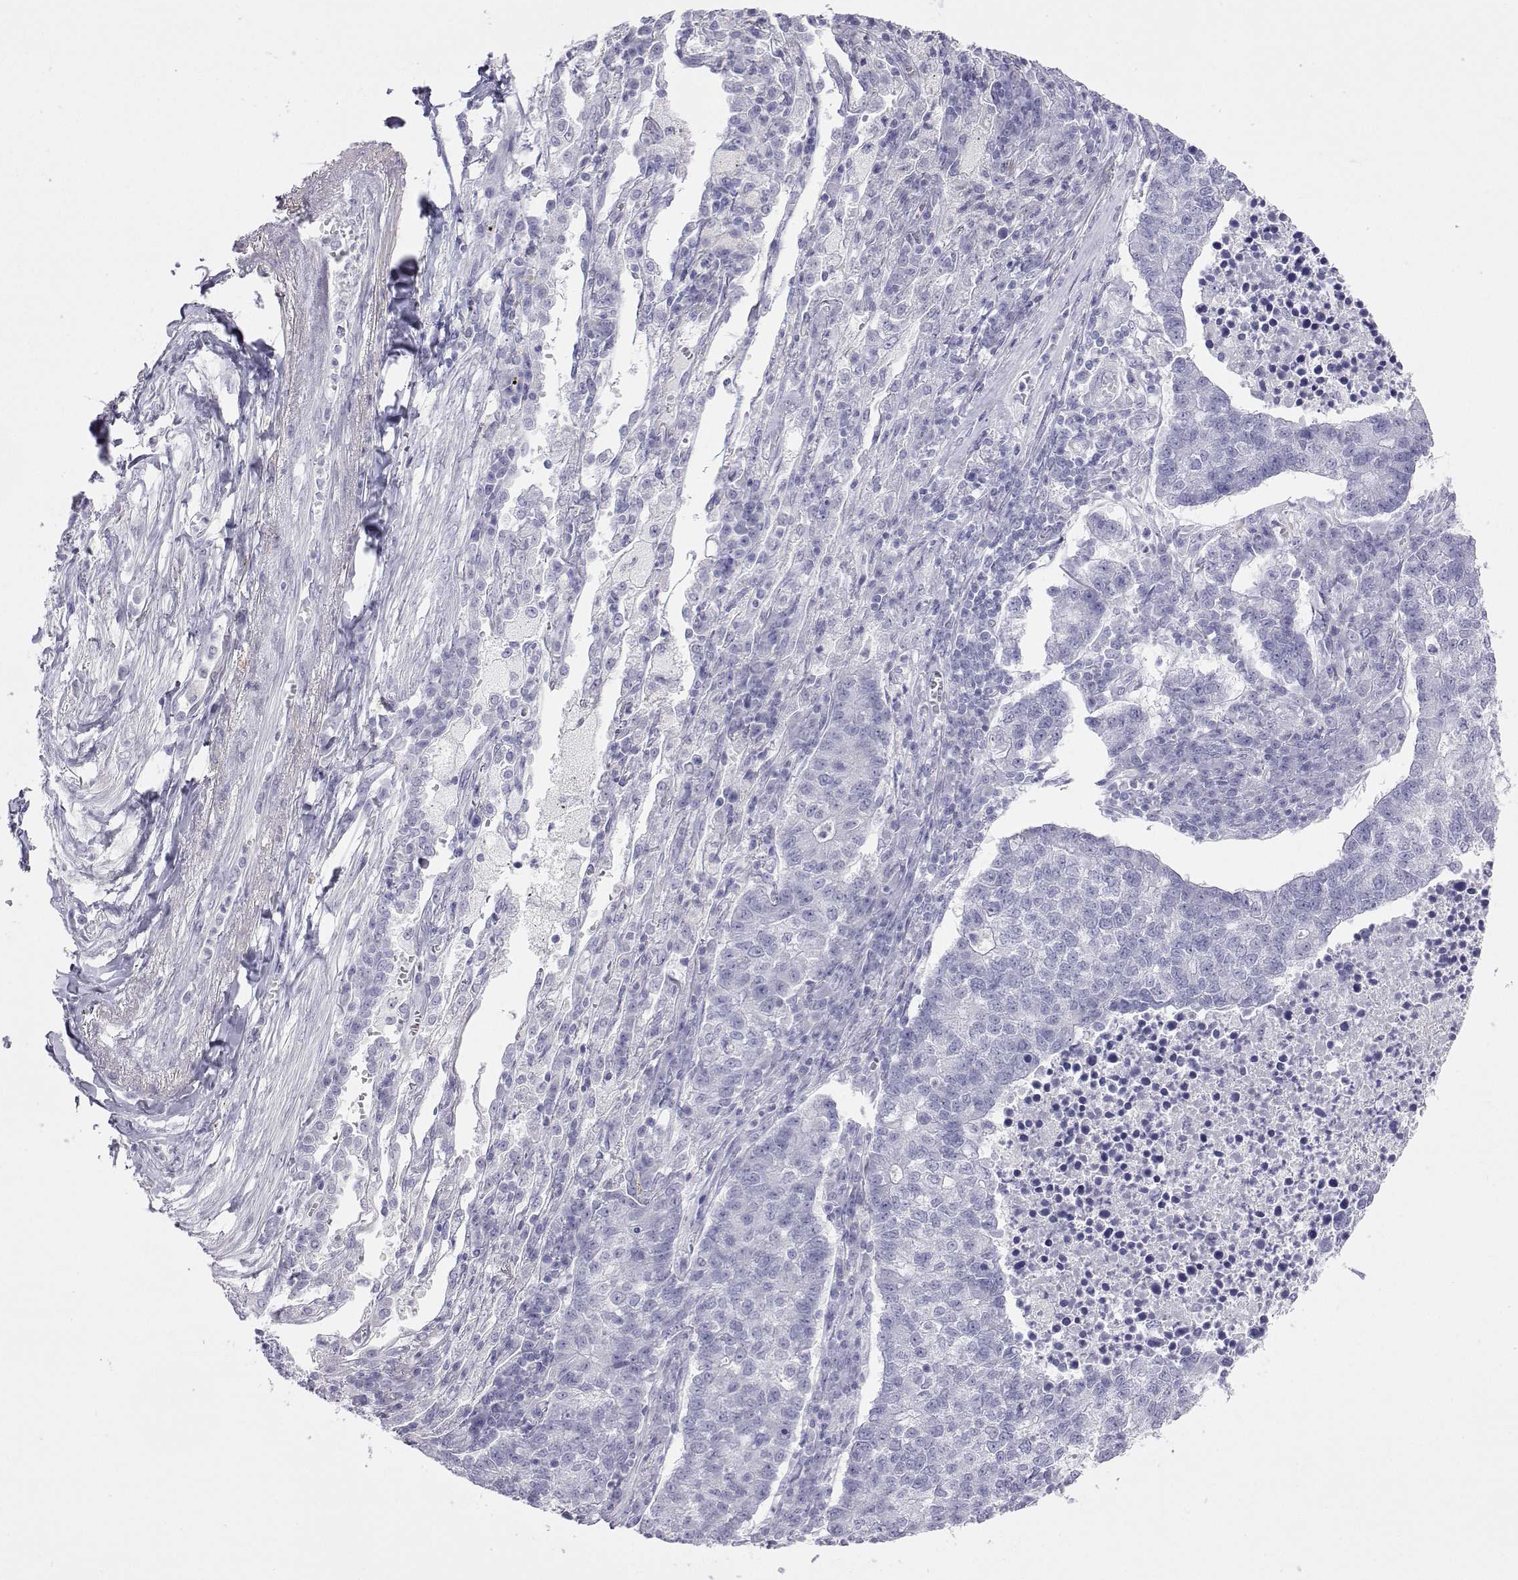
{"staining": {"intensity": "negative", "quantity": "none", "location": "none"}, "tissue": "lung cancer", "cell_type": "Tumor cells", "image_type": "cancer", "snomed": [{"axis": "morphology", "description": "Adenocarcinoma, NOS"}, {"axis": "topography", "description": "Lung"}], "caption": "Immunohistochemistry (IHC) of human lung adenocarcinoma exhibits no expression in tumor cells. (DAB (3,3'-diaminobenzidine) immunohistochemistry with hematoxylin counter stain).", "gene": "PLIN4", "patient": {"sex": "male", "age": 57}}